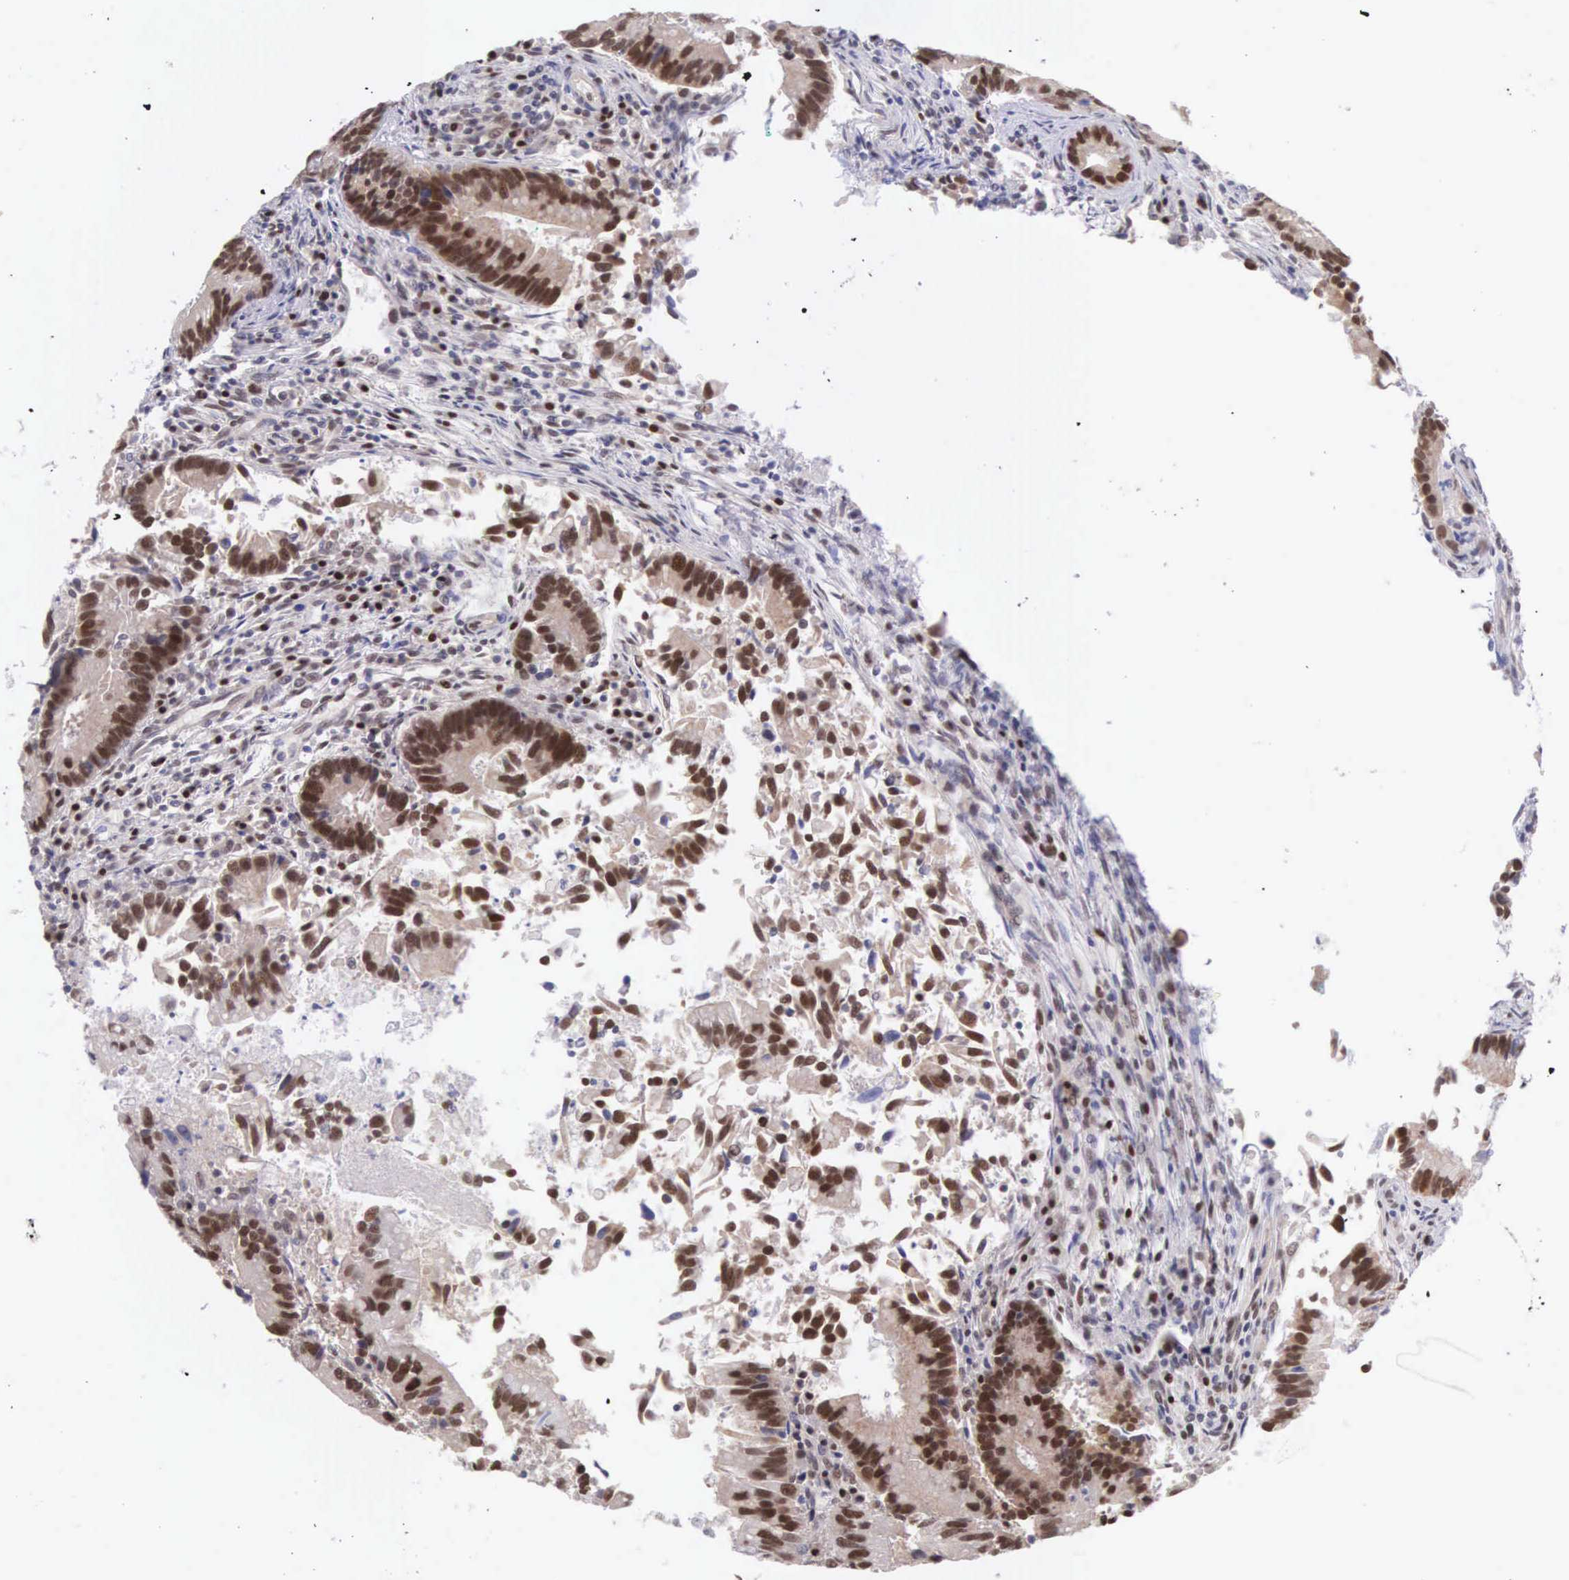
{"staining": {"intensity": "strong", "quantity": ">75%", "location": "nuclear"}, "tissue": "colorectal cancer", "cell_type": "Tumor cells", "image_type": "cancer", "snomed": [{"axis": "morphology", "description": "Adenocarcinoma, NOS"}, {"axis": "topography", "description": "Rectum"}], "caption": "About >75% of tumor cells in adenocarcinoma (colorectal) exhibit strong nuclear protein staining as visualized by brown immunohistochemical staining.", "gene": "CCDC117", "patient": {"sex": "female", "age": 81}}